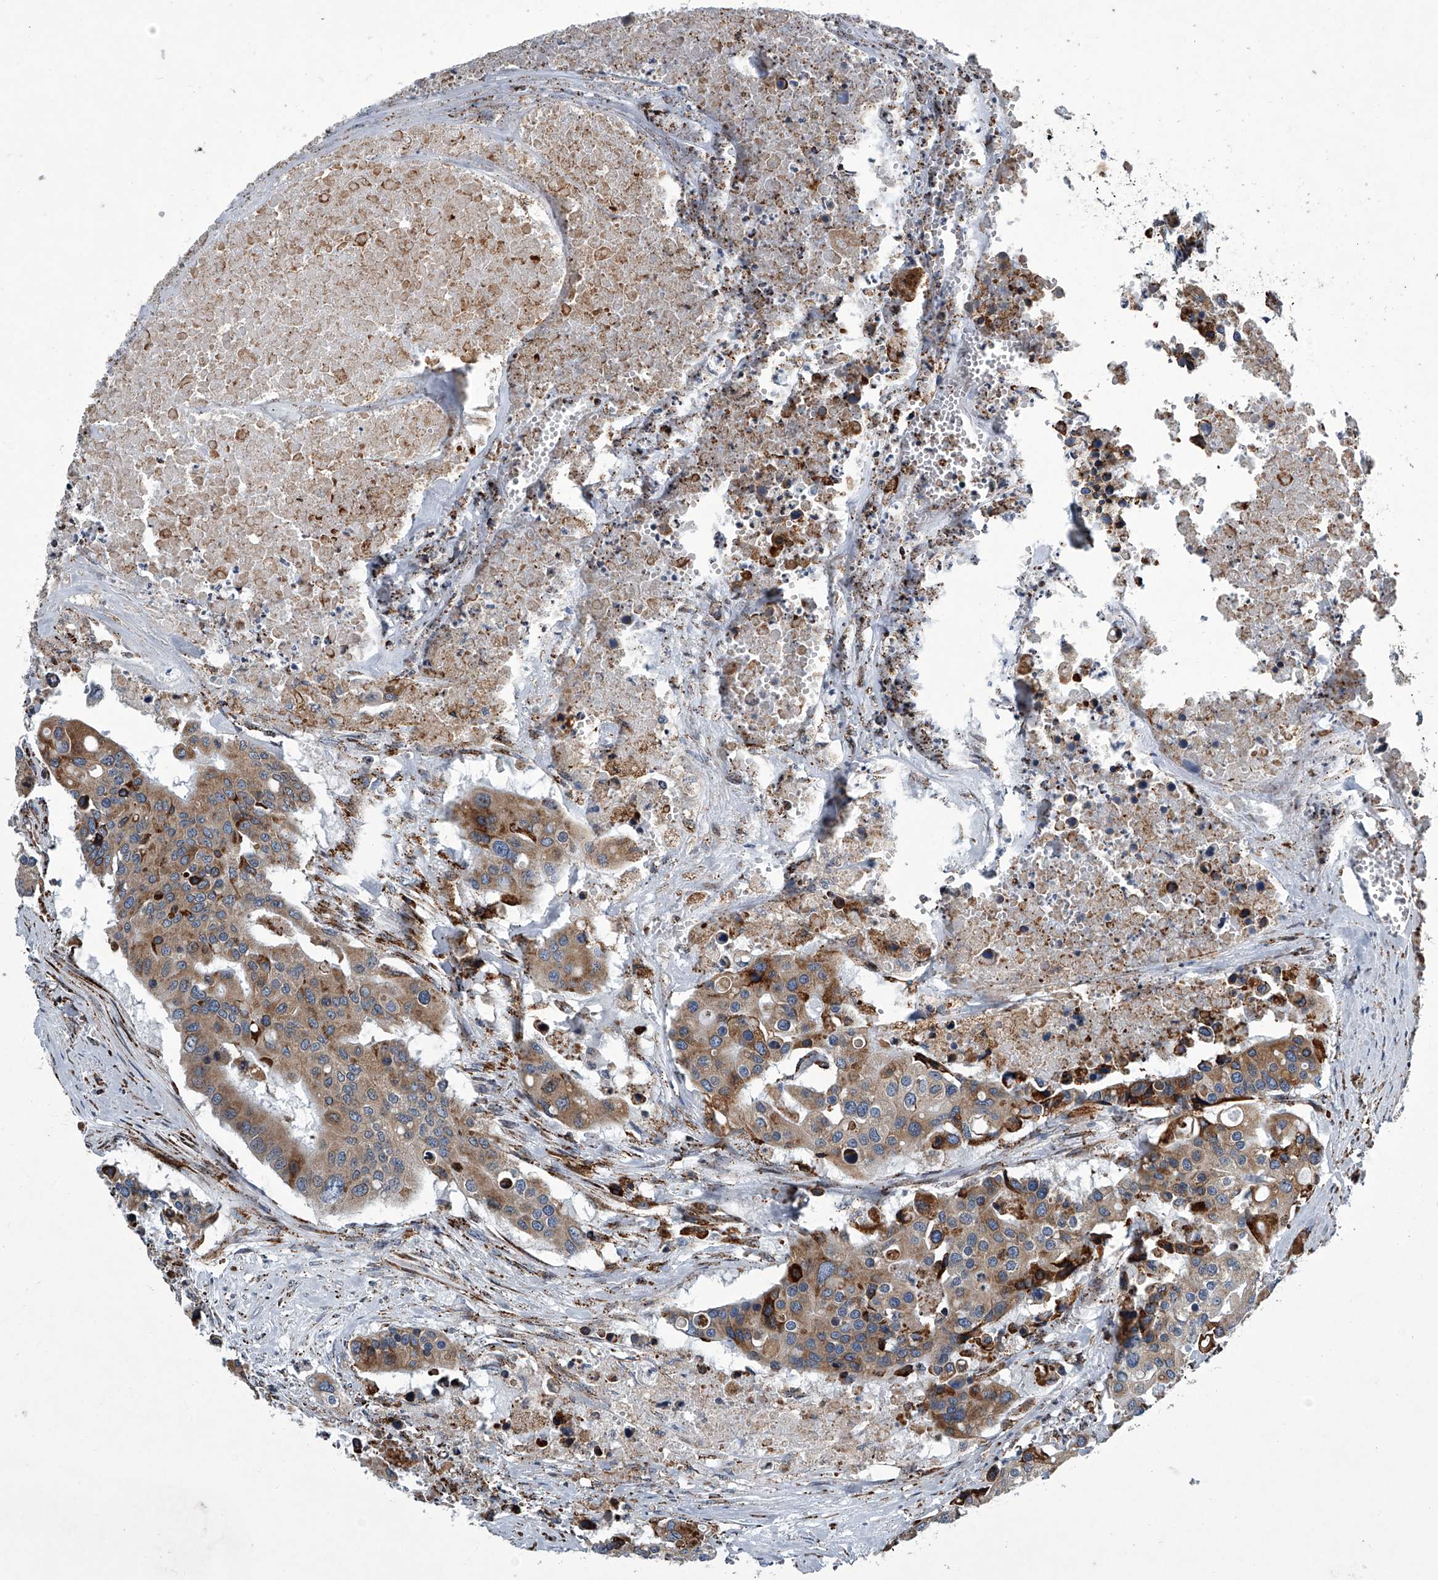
{"staining": {"intensity": "moderate", "quantity": ">75%", "location": "cytoplasmic/membranous"}, "tissue": "colorectal cancer", "cell_type": "Tumor cells", "image_type": "cancer", "snomed": [{"axis": "morphology", "description": "Adenocarcinoma, NOS"}, {"axis": "topography", "description": "Colon"}], "caption": "Approximately >75% of tumor cells in human colorectal adenocarcinoma display moderate cytoplasmic/membranous protein staining as visualized by brown immunohistochemical staining.", "gene": "TMEM63C", "patient": {"sex": "male", "age": 77}}